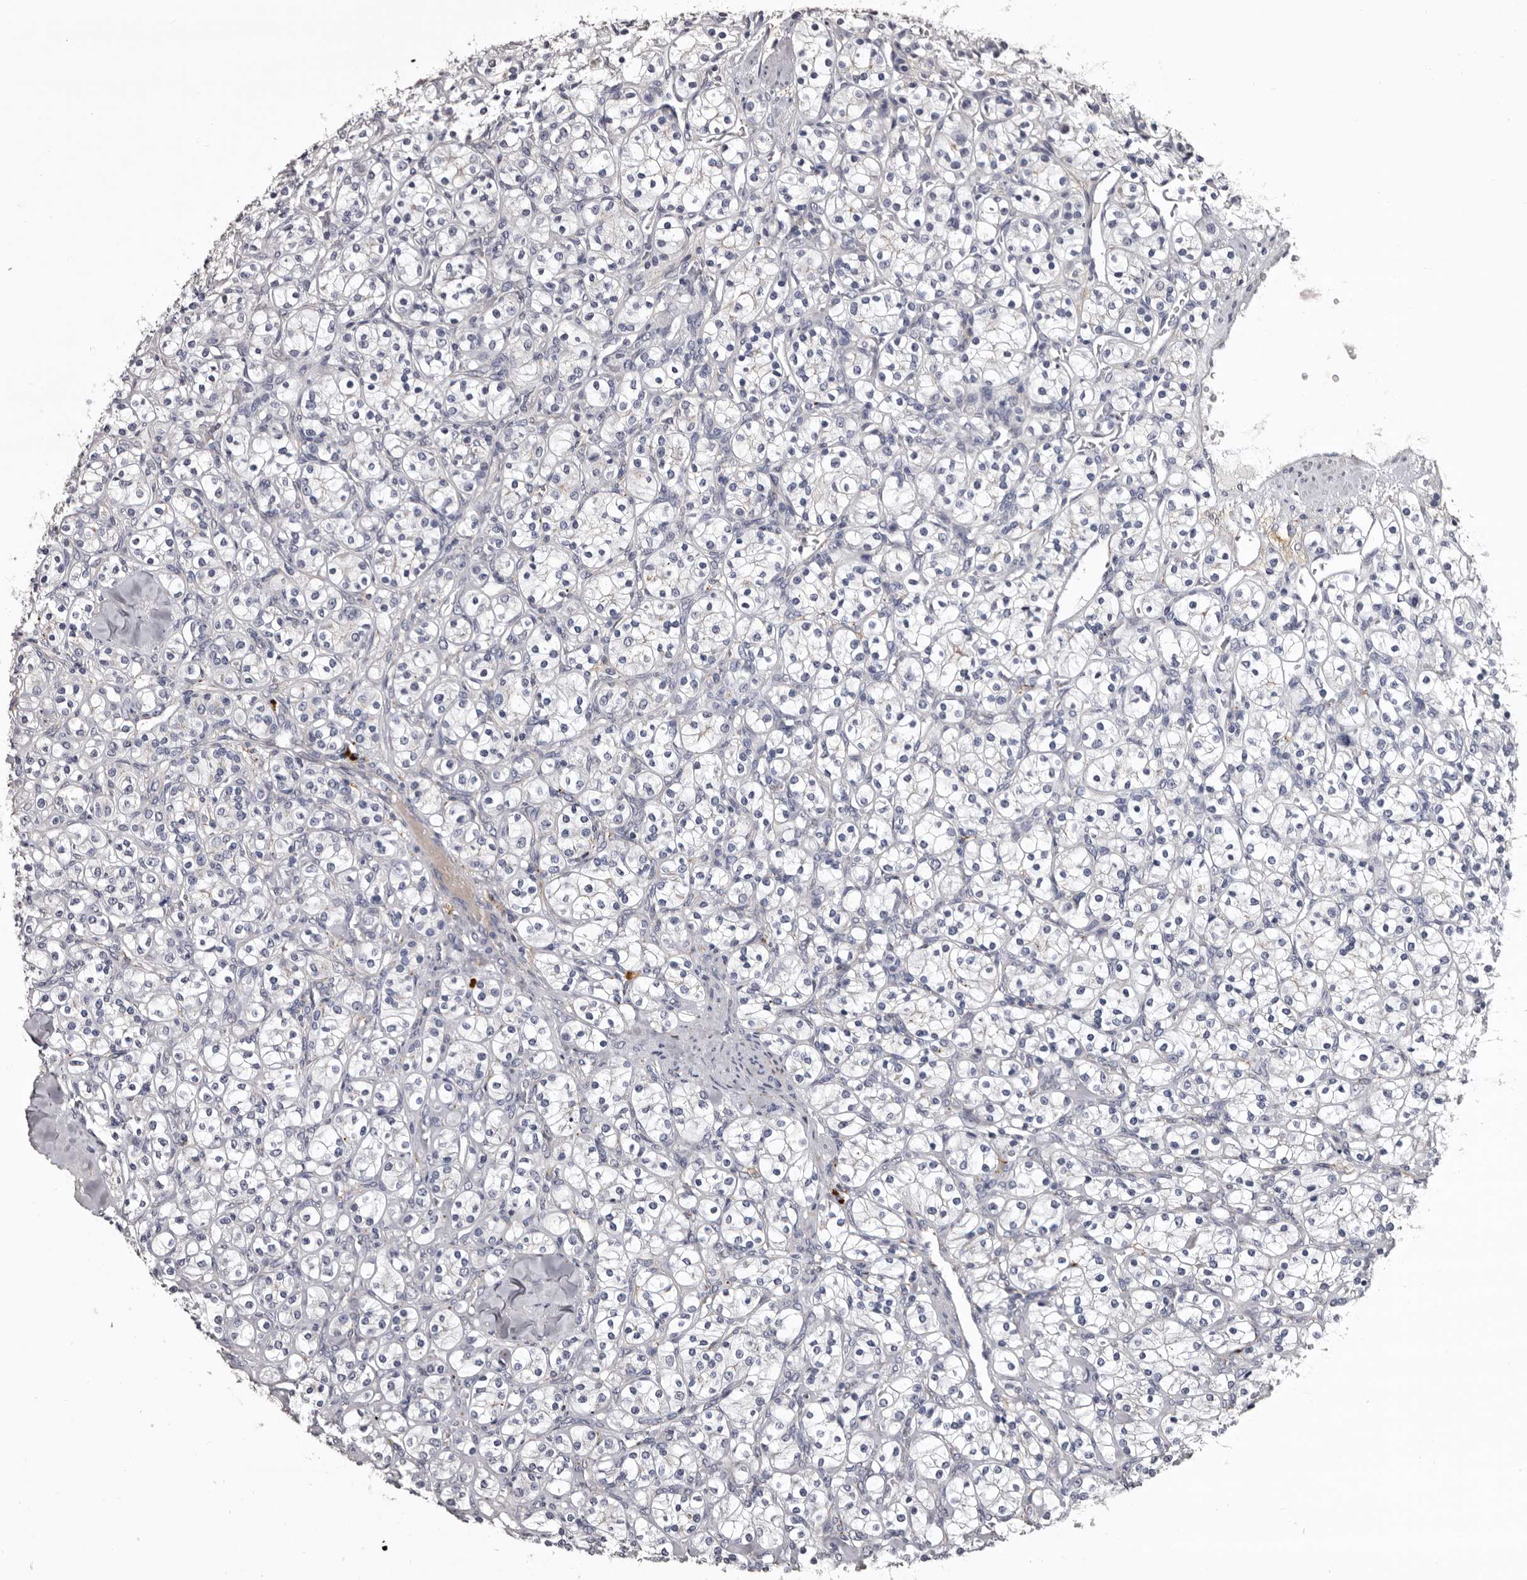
{"staining": {"intensity": "negative", "quantity": "none", "location": "none"}, "tissue": "renal cancer", "cell_type": "Tumor cells", "image_type": "cancer", "snomed": [{"axis": "morphology", "description": "Adenocarcinoma, NOS"}, {"axis": "topography", "description": "Kidney"}], "caption": "Immunohistochemistry of renal cancer reveals no positivity in tumor cells.", "gene": "SLC10A4", "patient": {"sex": "male", "age": 77}}